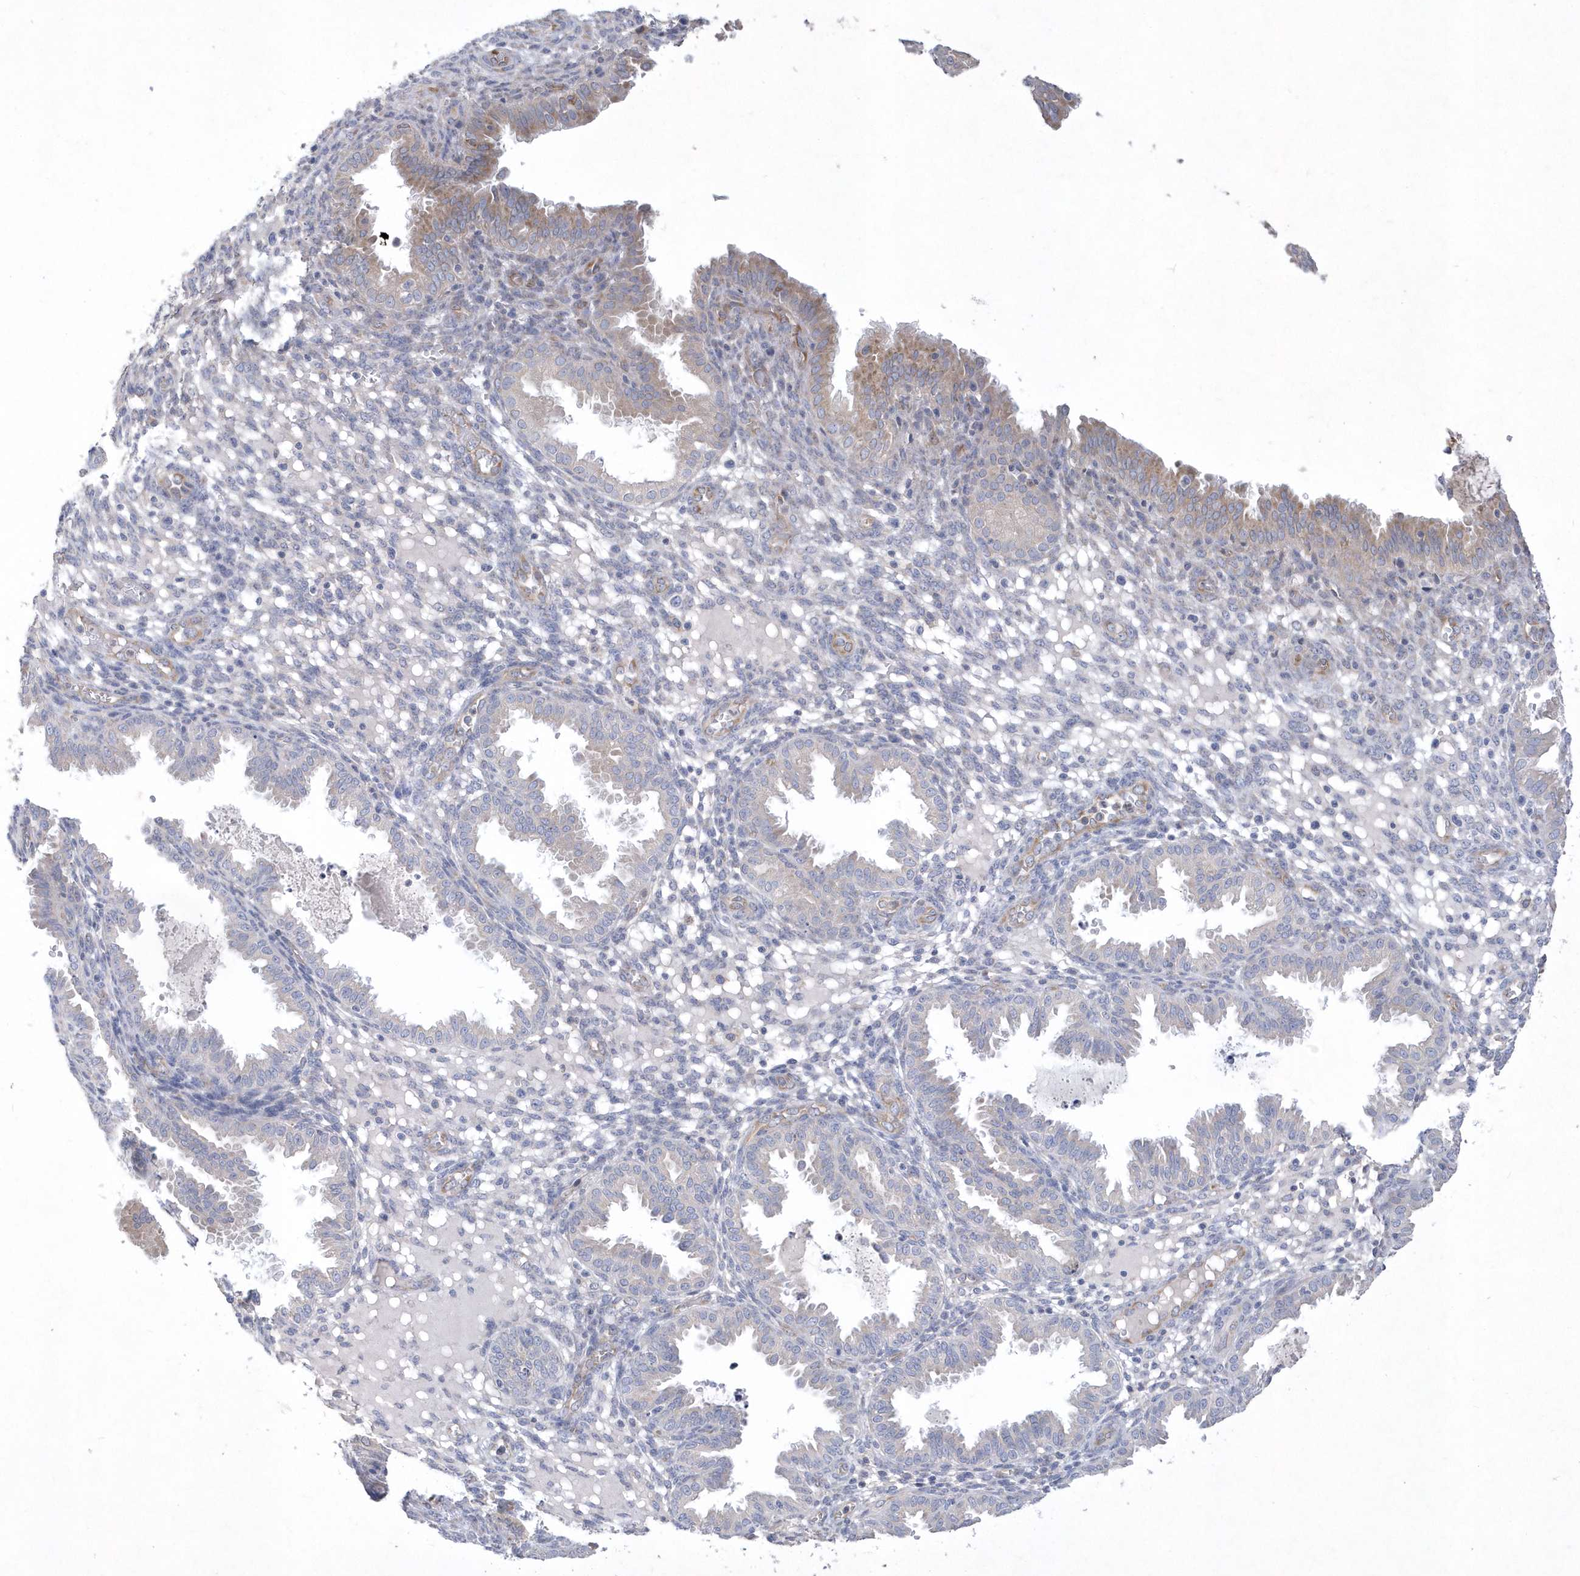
{"staining": {"intensity": "negative", "quantity": "none", "location": "none"}, "tissue": "endometrium", "cell_type": "Cells in endometrial stroma", "image_type": "normal", "snomed": [{"axis": "morphology", "description": "Normal tissue, NOS"}, {"axis": "topography", "description": "Endometrium"}], "caption": "A high-resolution image shows immunohistochemistry (IHC) staining of normal endometrium, which shows no significant staining in cells in endometrial stroma. The staining was performed using DAB to visualize the protein expression in brown, while the nuclei were stained in blue with hematoxylin (Magnification: 20x).", "gene": "DGAT1", "patient": {"sex": "female", "age": 33}}